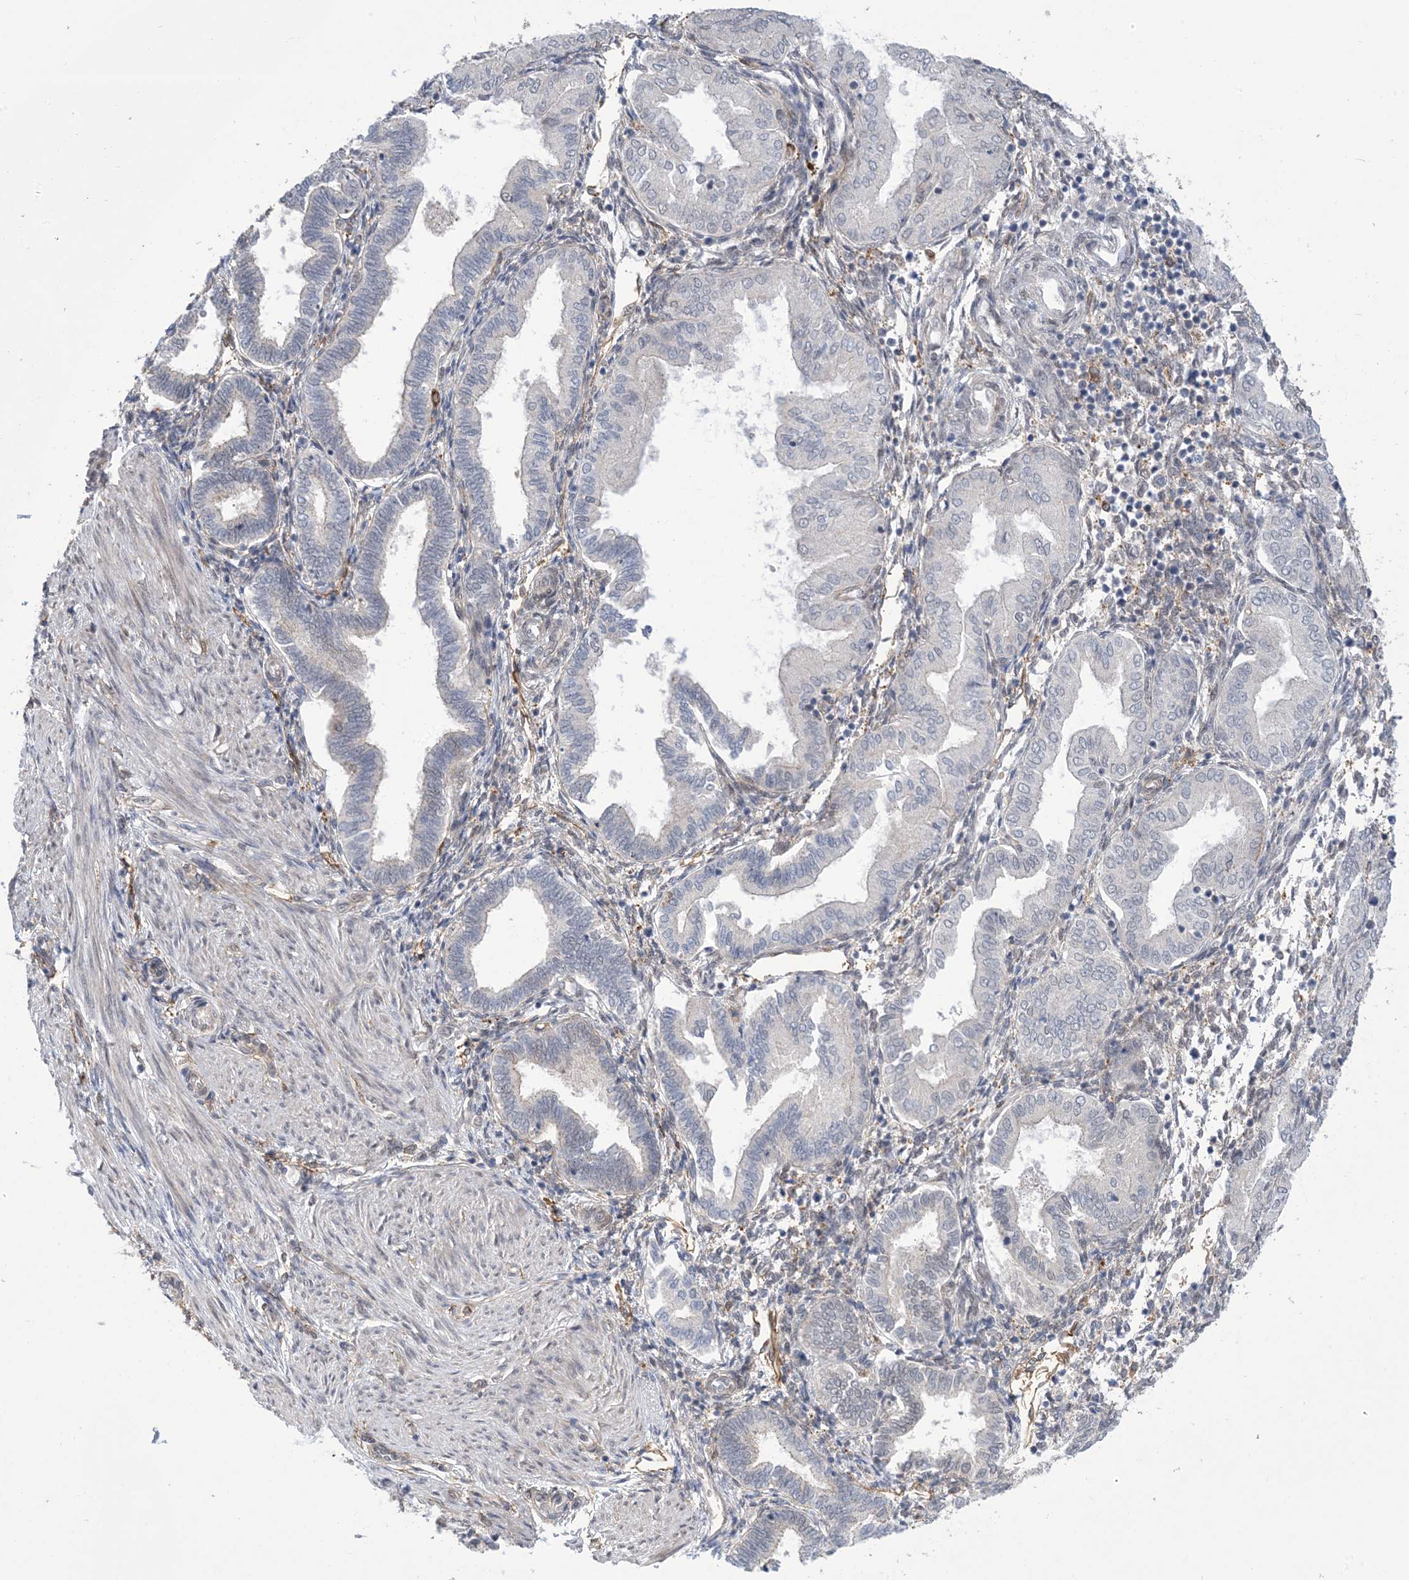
{"staining": {"intensity": "moderate", "quantity": "25%-75%", "location": "nuclear"}, "tissue": "endometrium", "cell_type": "Cells in endometrial stroma", "image_type": "normal", "snomed": [{"axis": "morphology", "description": "Normal tissue, NOS"}, {"axis": "topography", "description": "Endometrium"}], "caption": "Immunohistochemical staining of normal endometrium demonstrates 25%-75% levels of moderate nuclear protein staining in about 25%-75% of cells in endometrial stroma.", "gene": "ZNF8", "patient": {"sex": "female", "age": 53}}